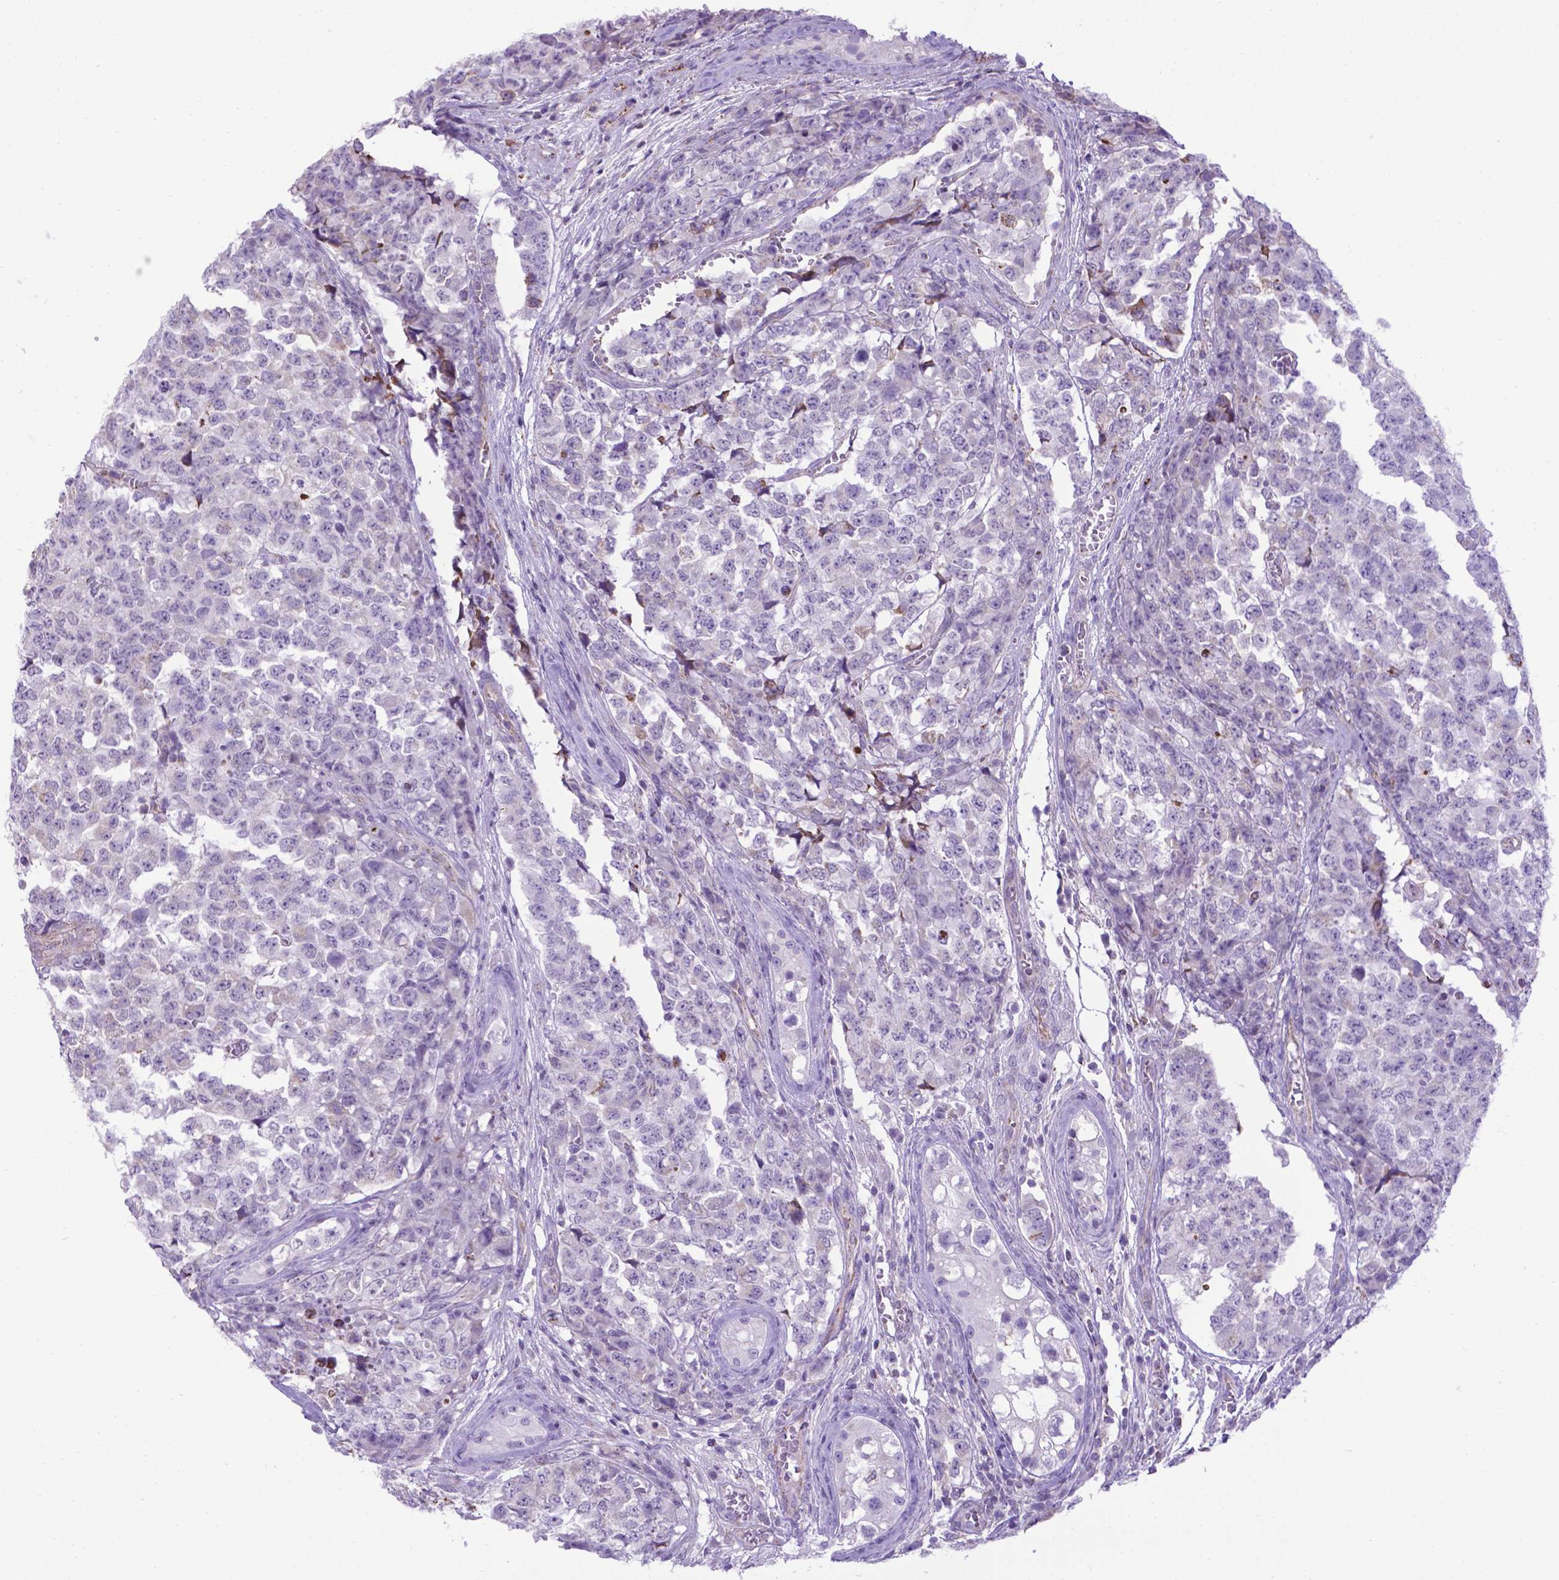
{"staining": {"intensity": "negative", "quantity": "none", "location": "none"}, "tissue": "testis cancer", "cell_type": "Tumor cells", "image_type": "cancer", "snomed": [{"axis": "morphology", "description": "Carcinoma, Embryonal, NOS"}, {"axis": "topography", "description": "Testis"}], "caption": "IHC micrograph of human embryonal carcinoma (testis) stained for a protein (brown), which exhibits no positivity in tumor cells.", "gene": "POU3F3", "patient": {"sex": "male", "age": 23}}